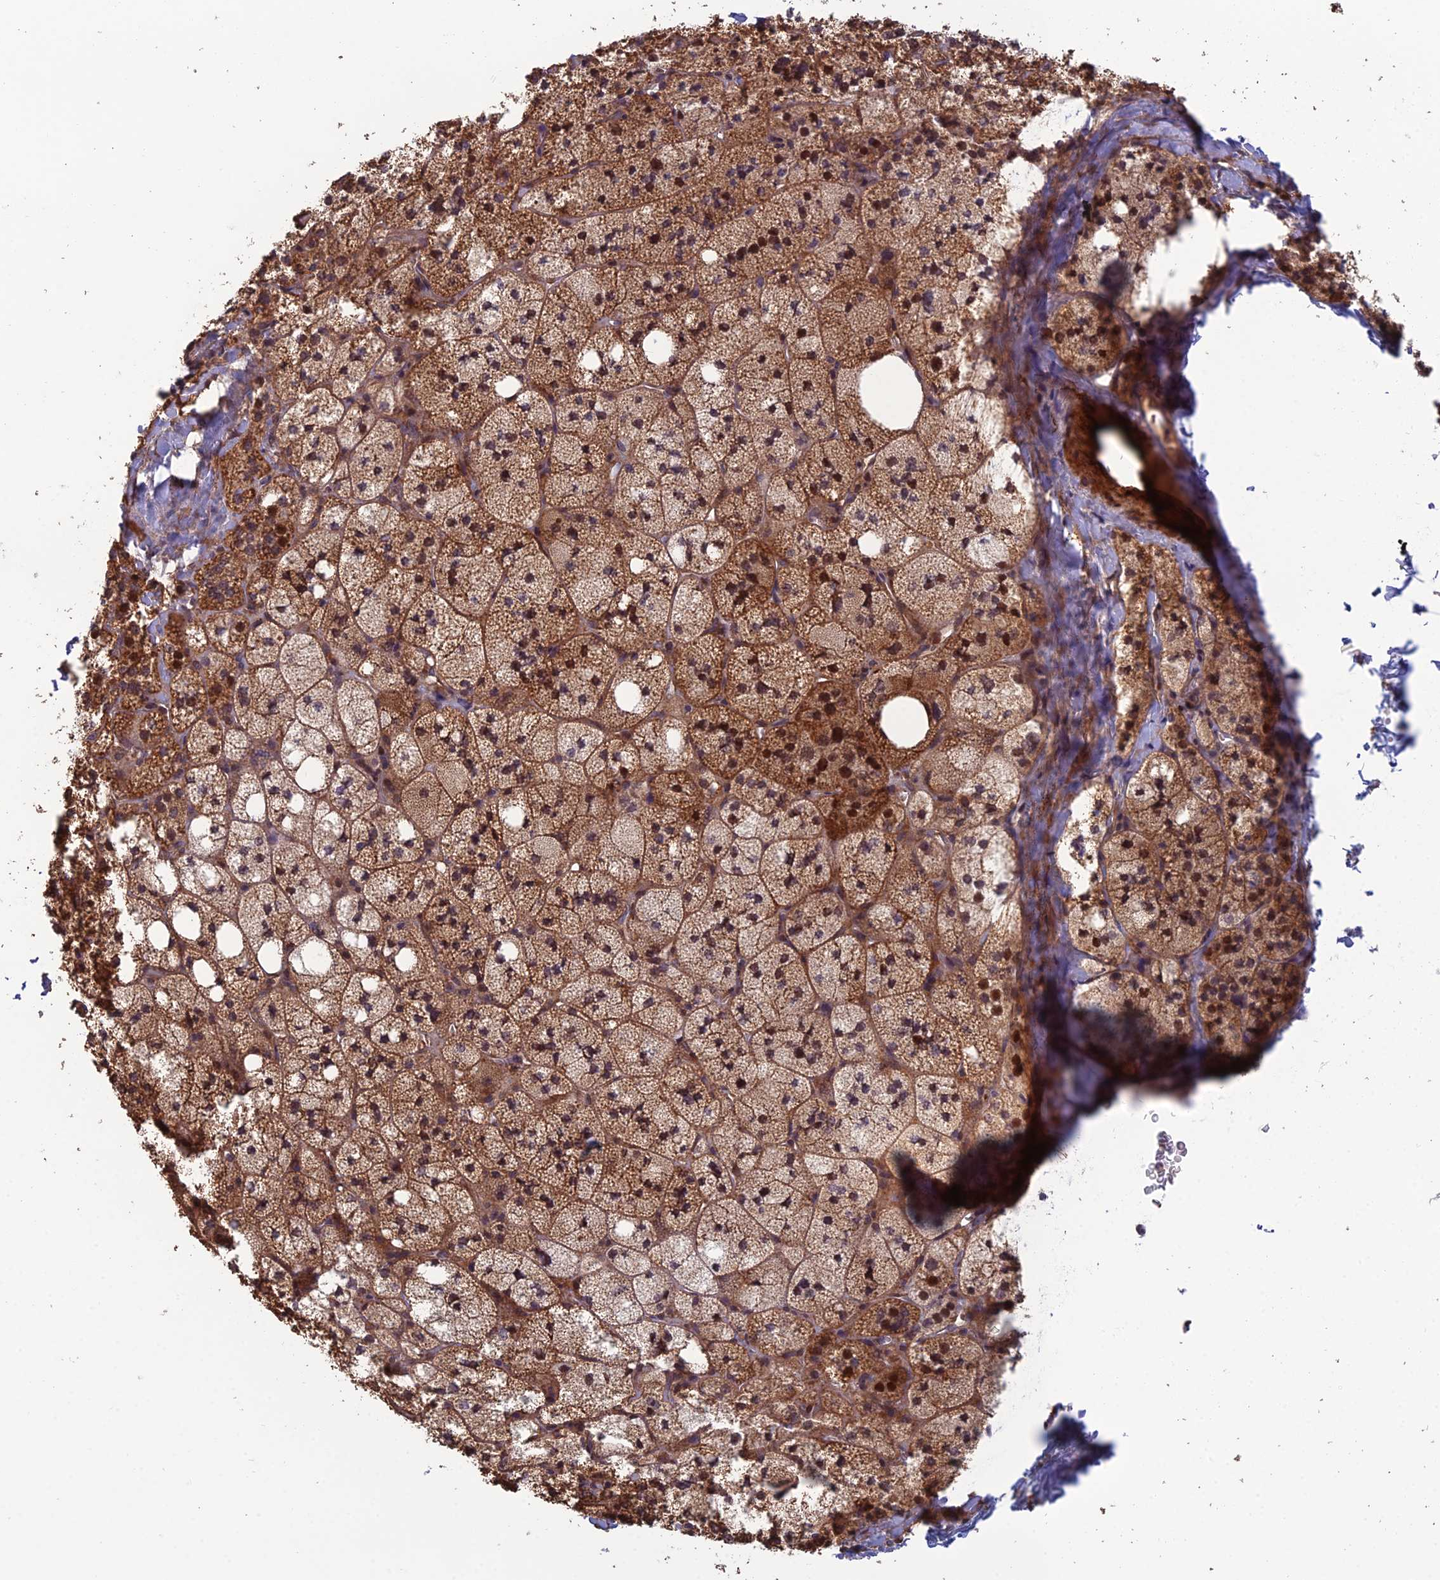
{"staining": {"intensity": "strong", "quantity": ">75%", "location": "cytoplasmic/membranous,nuclear"}, "tissue": "adrenal gland", "cell_type": "Glandular cells", "image_type": "normal", "snomed": [{"axis": "morphology", "description": "Normal tissue, NOS"}, {"axis": "topography", "description": "Adrenal gland"}], "caption": "Immunohistochemical staining of unremarkable human adrenal gland reveals strong cytoplasmic/membranous,nuclear protein expression in approximately >75% of glandular cells. (Stains: DAB in brown, nuclei in blue, Microscopy: brightfield microscopy at high magnification).", "gene": "CCDC183", "patient": {"sex": "male", "age": 61}}